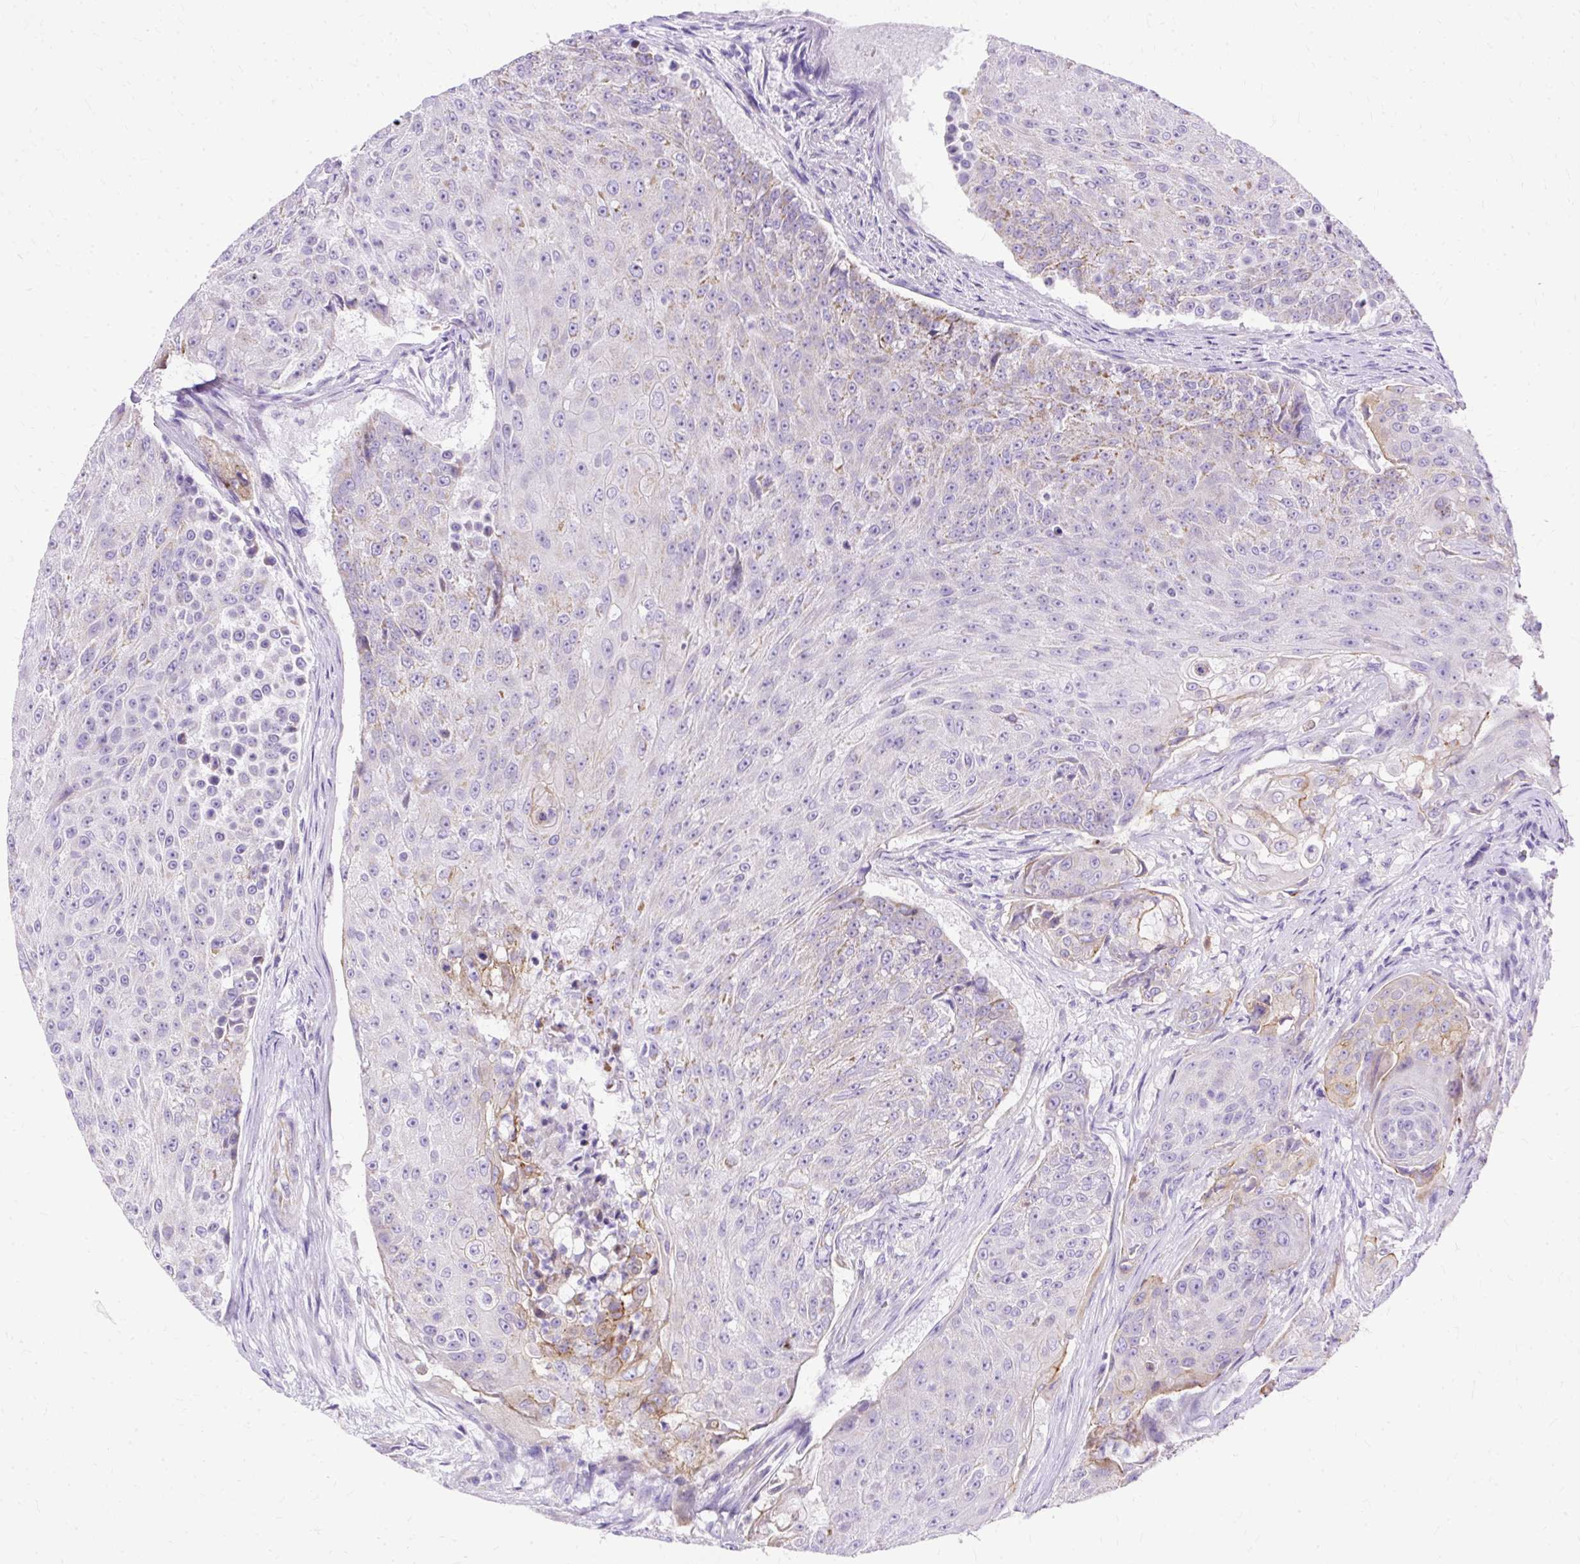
{"staining": {"intensity": "moderate", "quantity": "<25%", "location": "cytoplasmic/membranous"}, "tissue": "urothelial cancer", "cell_type": "Tumor cells", "image_type": "cancer", "snomed": [{"axis": "morphology", "description": "Urothelial carcinoma, High grade"}, {"axis": "topography", "description": "Urinary bladder"}], "caption": "The photomicrograph shows staining of high-grade urothelial carcinoma, revealing moderate cytoplasmic/membranous protein positivity (brown color) within tumor cells.", "gene": "MYO6", "patient": {"sex": "female", "age": 63}}